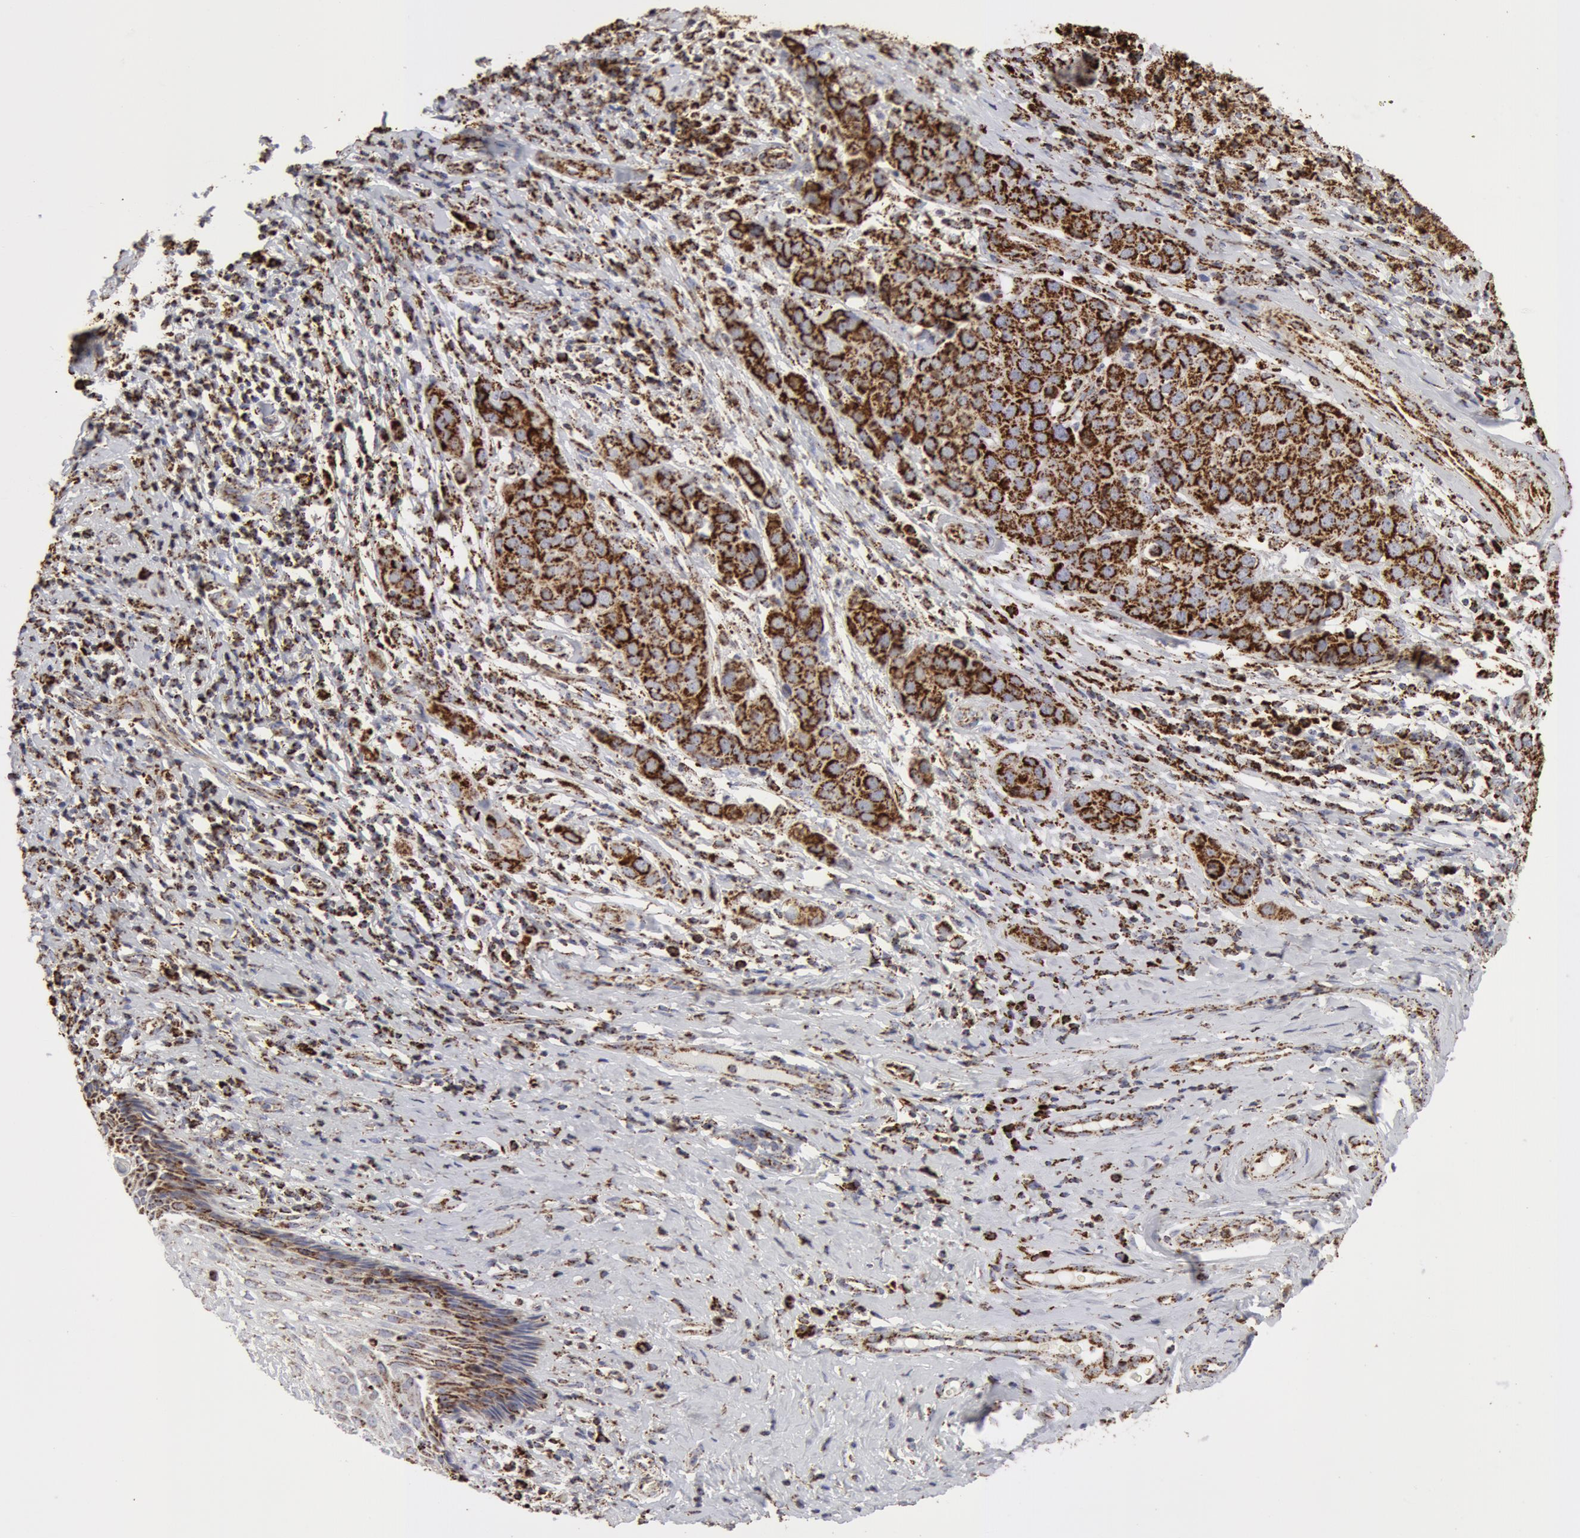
{"staining": {"intensity": "strong", "quantity": ">75%", "location": "cytoplasmic/membranous"}, "tissue": "cervical cancer", "cell_type": "Tumor cells", "image_type": "cancer", "snomed": [{"axis": "morphology", "description": "Squamous cell carcinoma, NOS"}, {"axis": "topography", "description": "Cervix"}], "caption": "Squamous cell carcinoma (cervical) stained with a protein marker displays strong staining in tumor cells.", "gene": "ATP5F1B", "patient": {"sex": "female", "age": 54}}